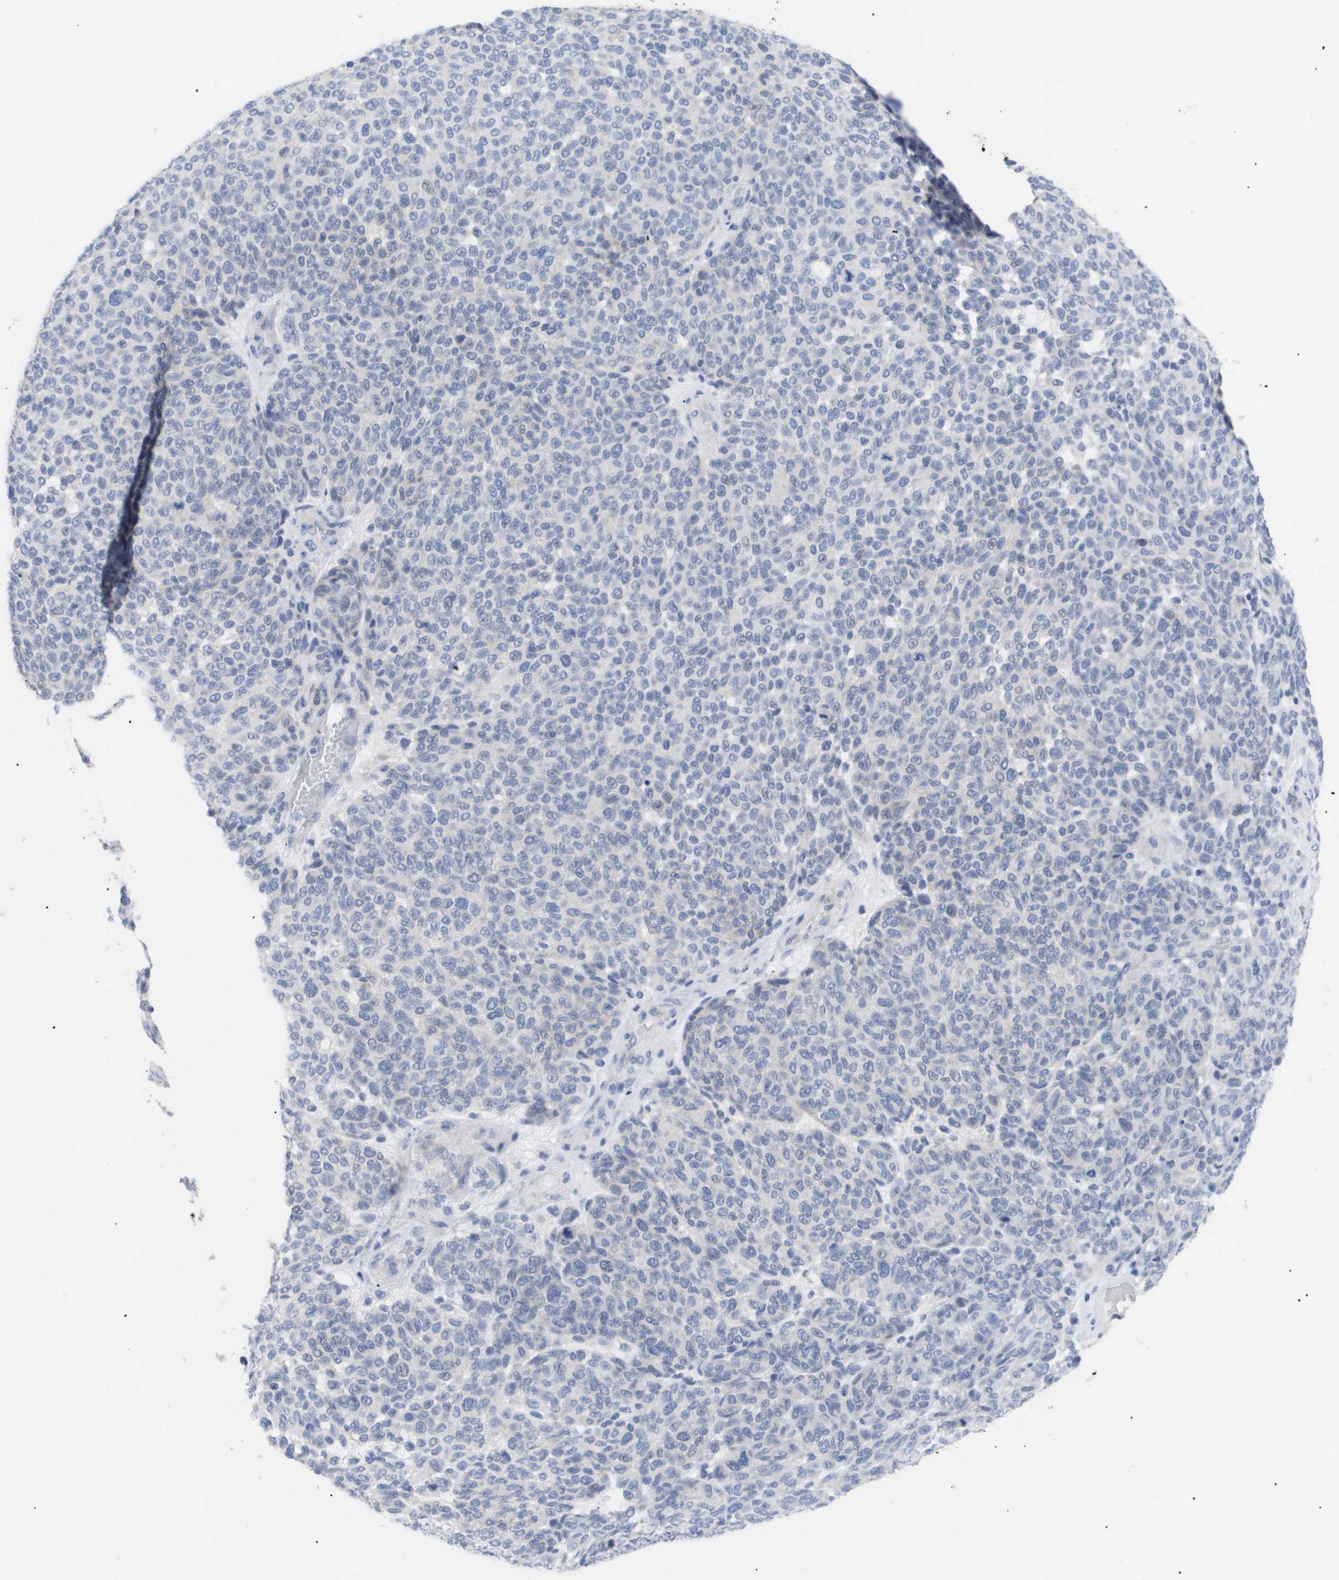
{"staining": {"intensity": "negative", "quantity": "none", "location": "none"}, "tissue": "melanoma", "cell_type": "Tumor cells", "image_type": "cancer", "snomed": [{"axis": "morphology", "description": "Malignant melanoma, NOS"}, {"axis": "topography", "description": "Skin"}], "caption": "This is an IHC photomicrograph of malignant melanoma. There is no positivity in tumor cells.", "gene": "CAV3", "patient": {"sex": "male", "age": 59}}